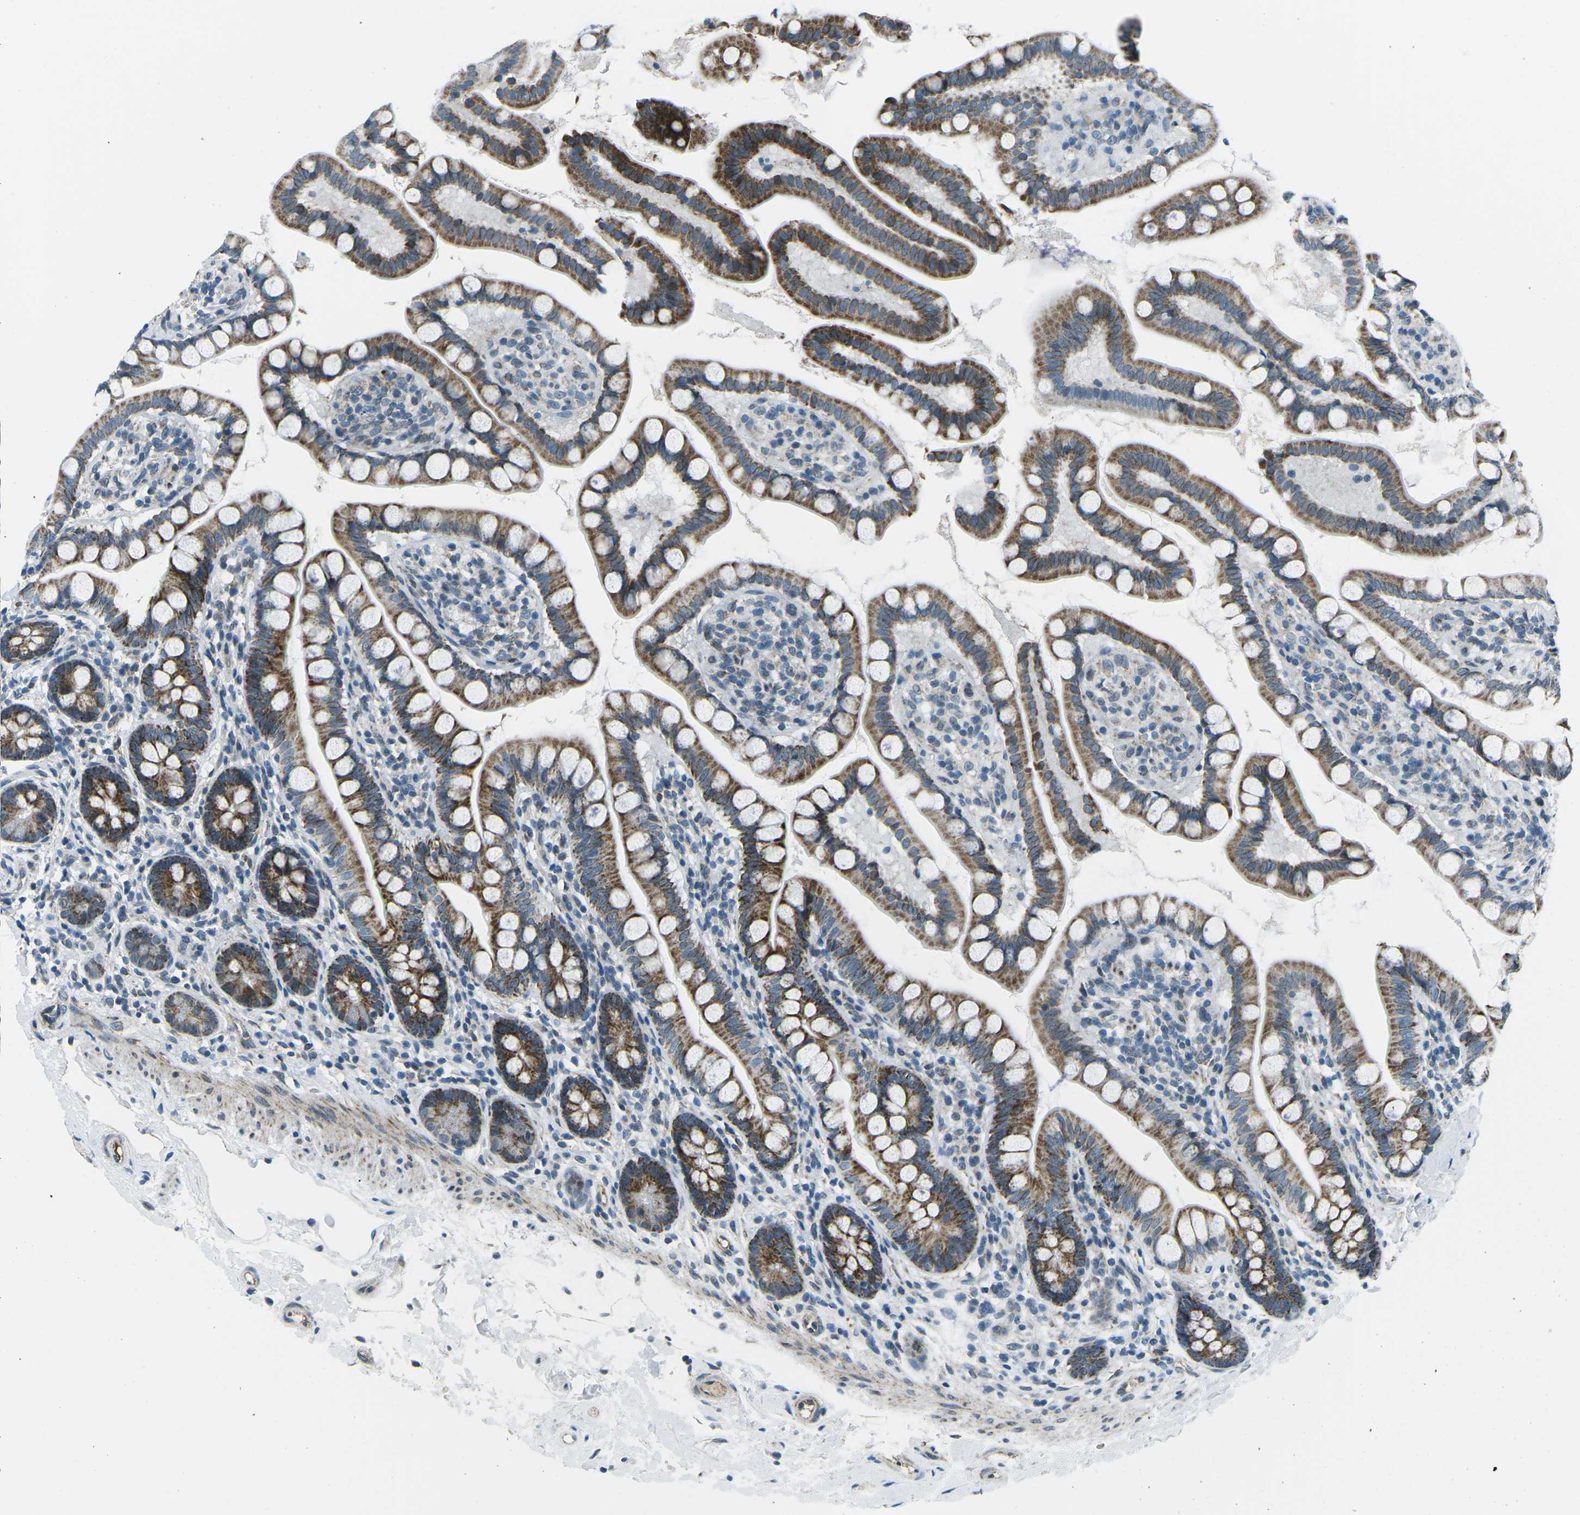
{"staining": {"intensity": "strong", "quantity": ">75%", "location": "cytoplasmic/membranous"}, "tissue": "small intestine", "cell_type": "Glandular cells", "image_type": "normal", "snomed": [{"axis": "morphology", "description": "Normal tissue, NOS"}, {"axis": "topography", "description": "Small intestine"}], "caption": "This is an image of IHC staining of unremarkable small intestine, which shows strong positivity in the cytoplasmic/membranous of glandular cells.", "gene": "RFESD", "patient": {"sex": "female", "age": 84}}